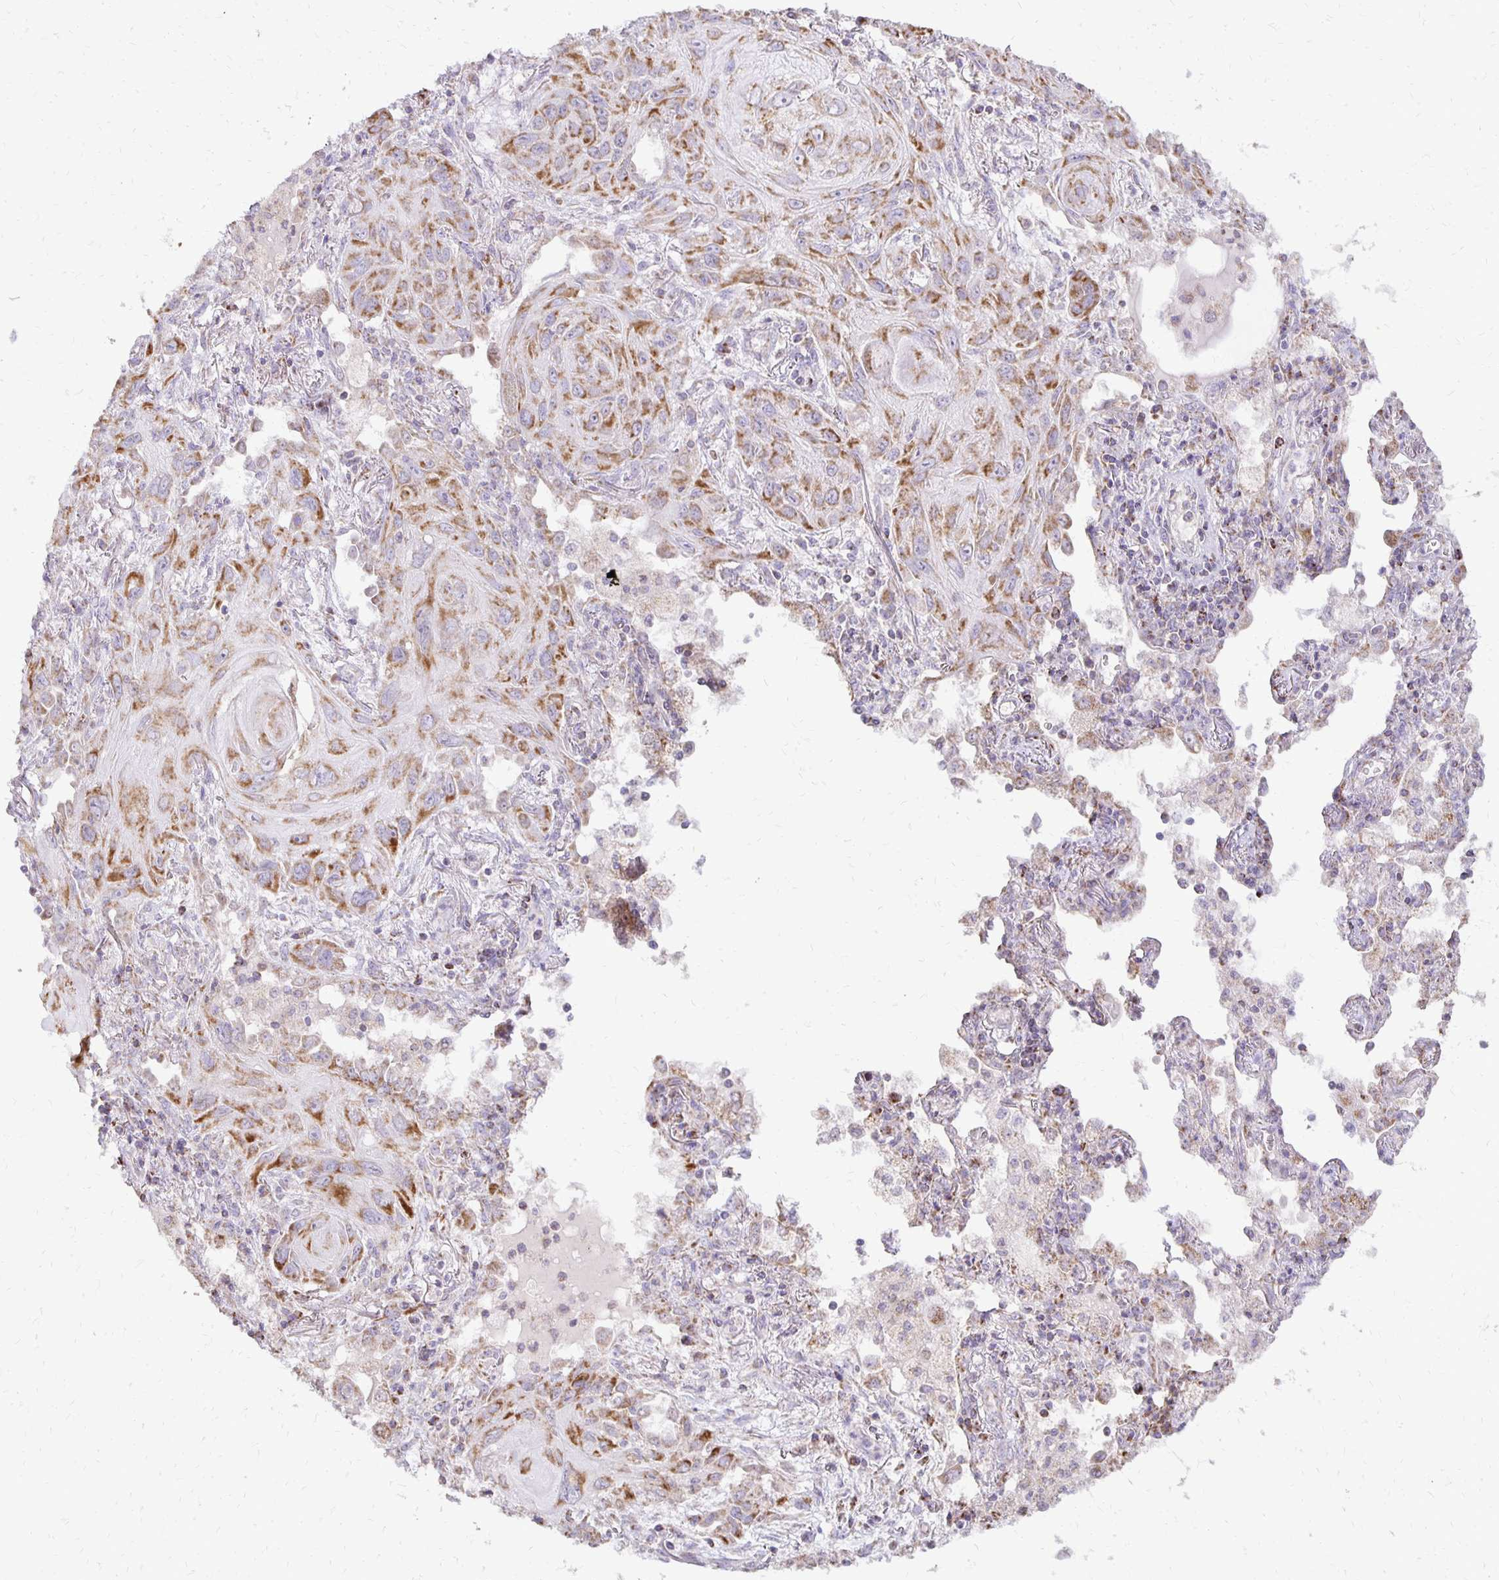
{"staining": {"intensity": "moderate", "quantity": "25%-75%", "location": "cytoplasmic/membranous"}, "tissue": "lung cancer", "cell_type": "Tumor cells", "image_type": "cancer", "snomed": [{"axis": "morphology", "description": "Squamous cell carcinoma, NOS"}, {"axis": "topography", "description": "Lung"}], "caption": "This is a histology image of IHC staining of lung cancer, which shows moderate positivity in the cytoplasmic/membranous of tumor cells.", "gene": "IER3", "patient": {"sex": "male", "age": 79}}